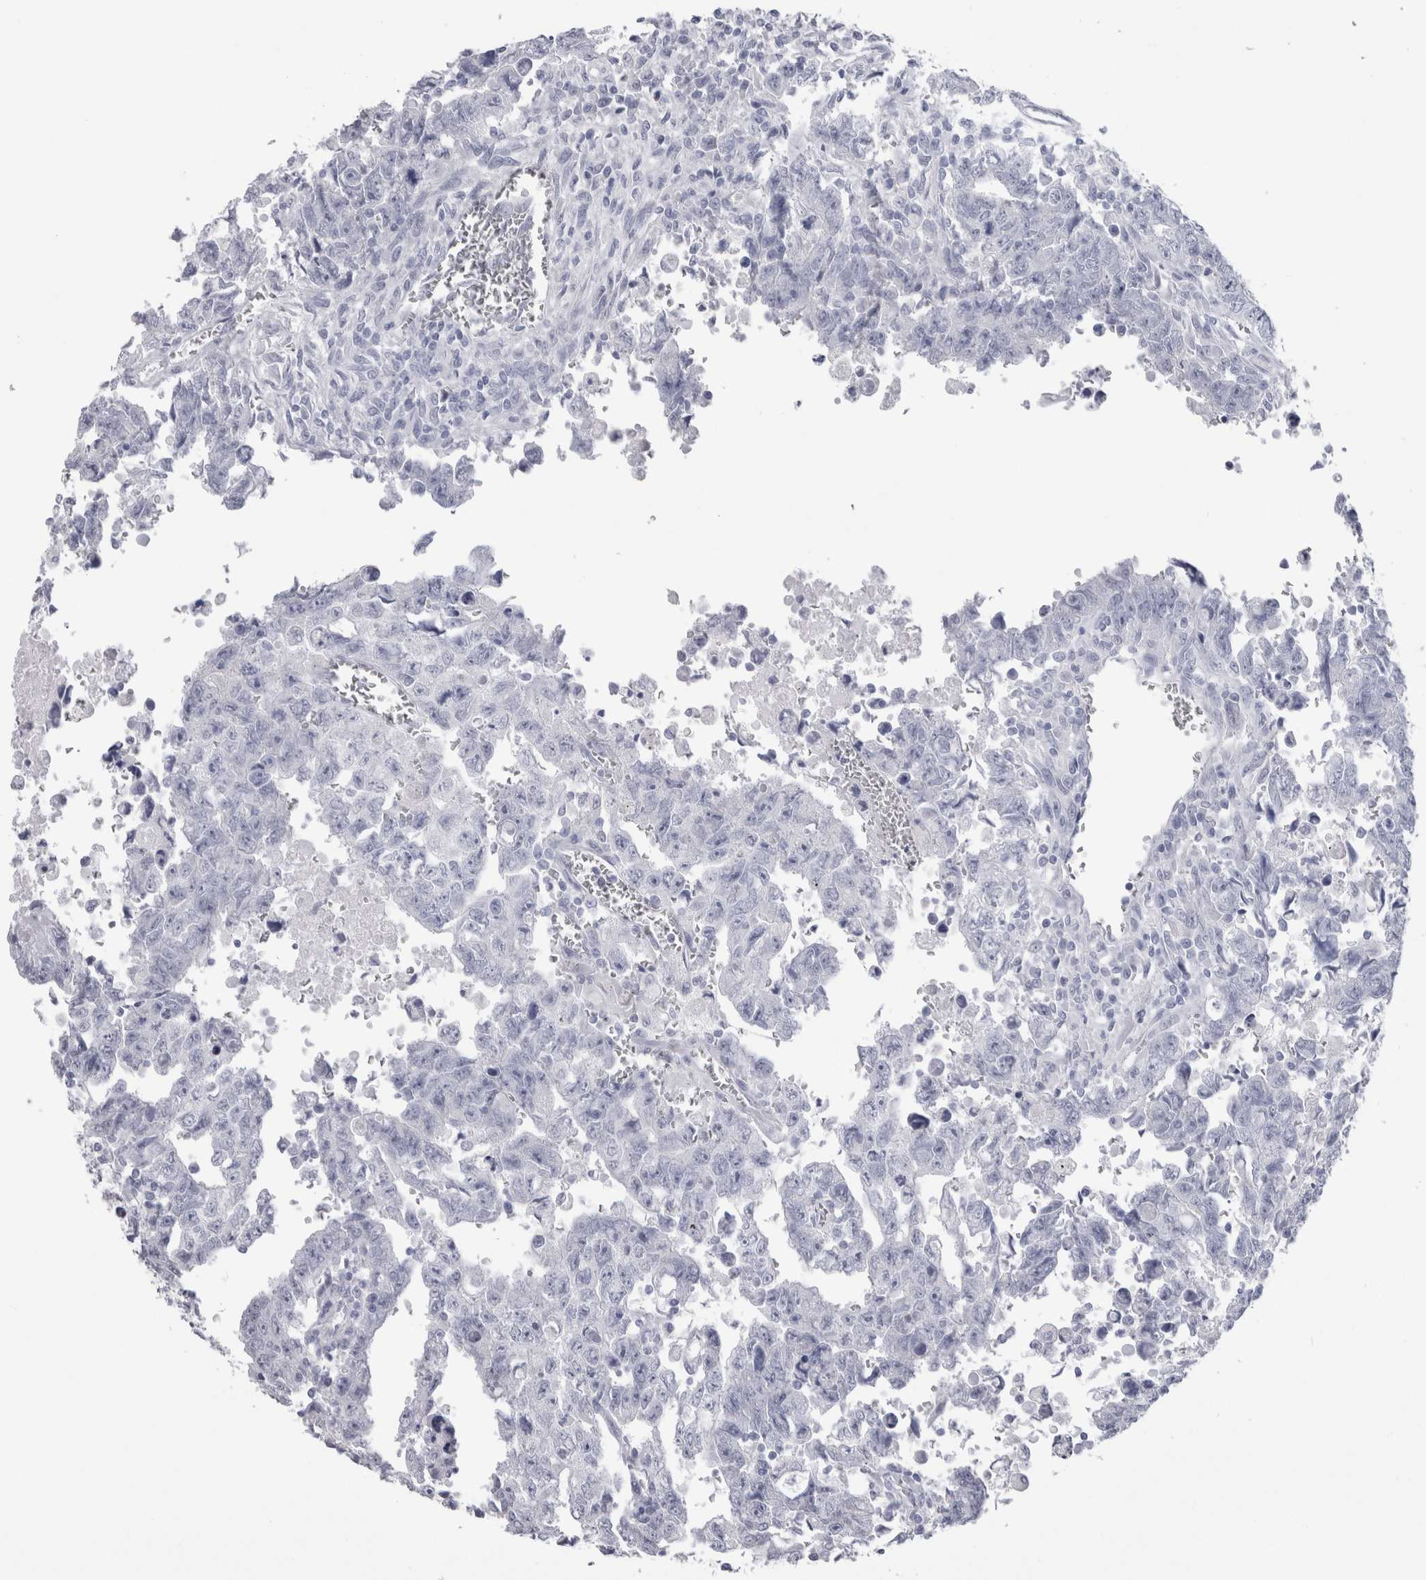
{"staining": {"intensity": "negative", "quantity": "none", "location": "none"}, "tissue": "testis cancer", "cell_type": "Tumor cells", "image_type": "cancer", "snomed": [{"axis": "morphology", "description": "Carcinoma, Embryonal, NOS"}, {"axis": "topography", "description": "Testis"}], "caption": "DAB (3,3'-diaminobenzidine) immunohistochemical staining of testis embryonal carcinoma displays no significant expression in tumor cells. (Stains: DAB immunohistochemistry with hematoxylin counter stain, Microscopy: brightfield microscopy at high magnification).", "gene": "PTH", "patient": {"sex": "male", "age": 28}}